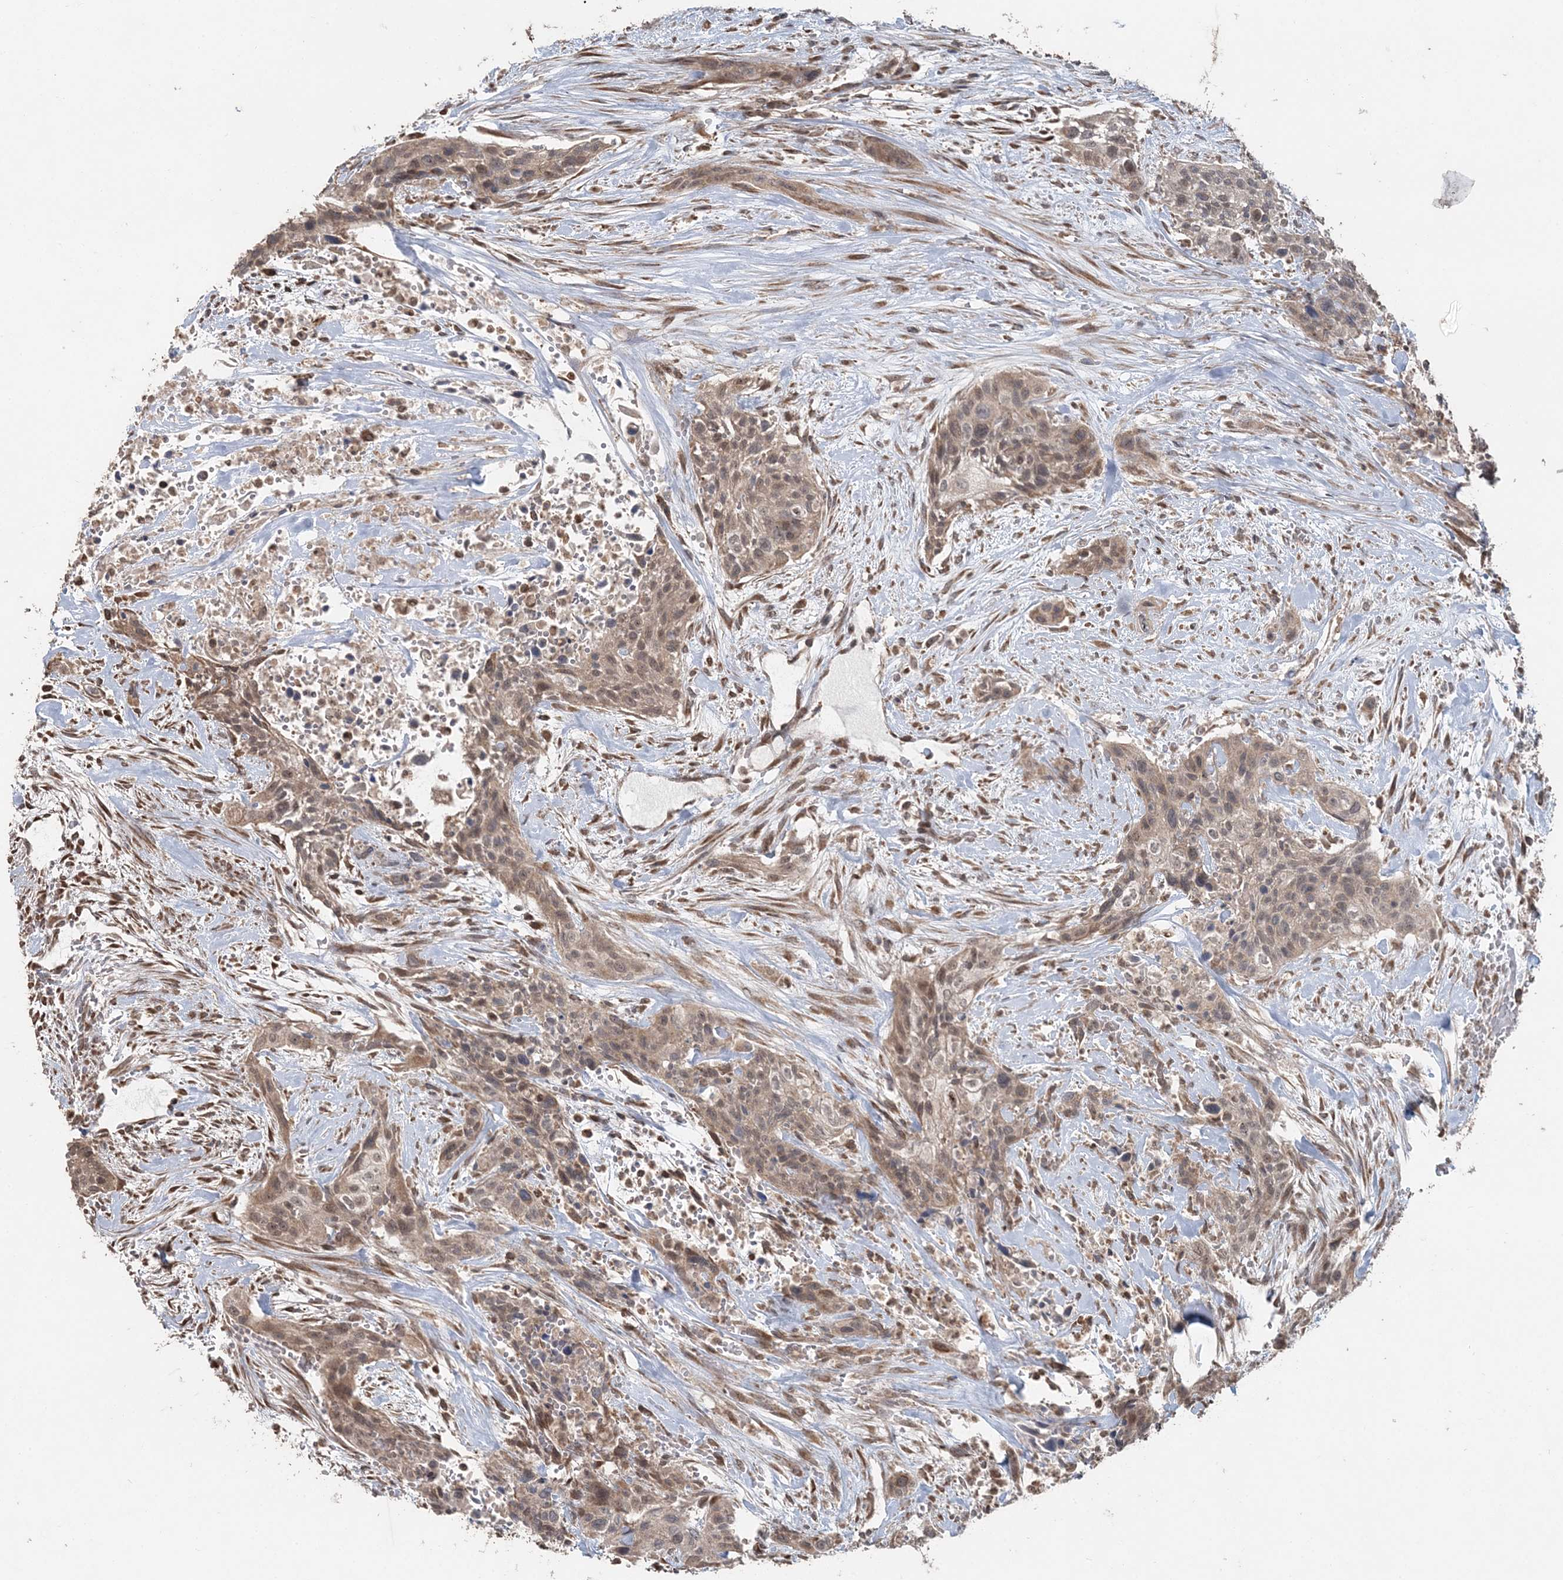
{"staining": {"intensity": "moderate", "quantity": ">75%", "location": "cytoplasmic/membranous,nuclear"}, "tissue": "urothelial cancer", "cell_type": "Tumor cells", "image_type": "cancer", "snomed": [{"axis": "morphology", "description": "Urothelial carcinoma, High grade"}, {"axis": "topography", "description": "Urinary bladder"}], "caption": "Human high-grade urothelial carcinoma stained with a protein marker demonstrates moderate staining in tumor cells.", "gene": "SLU7", "patient": {"sex": "male", "age": 35}}